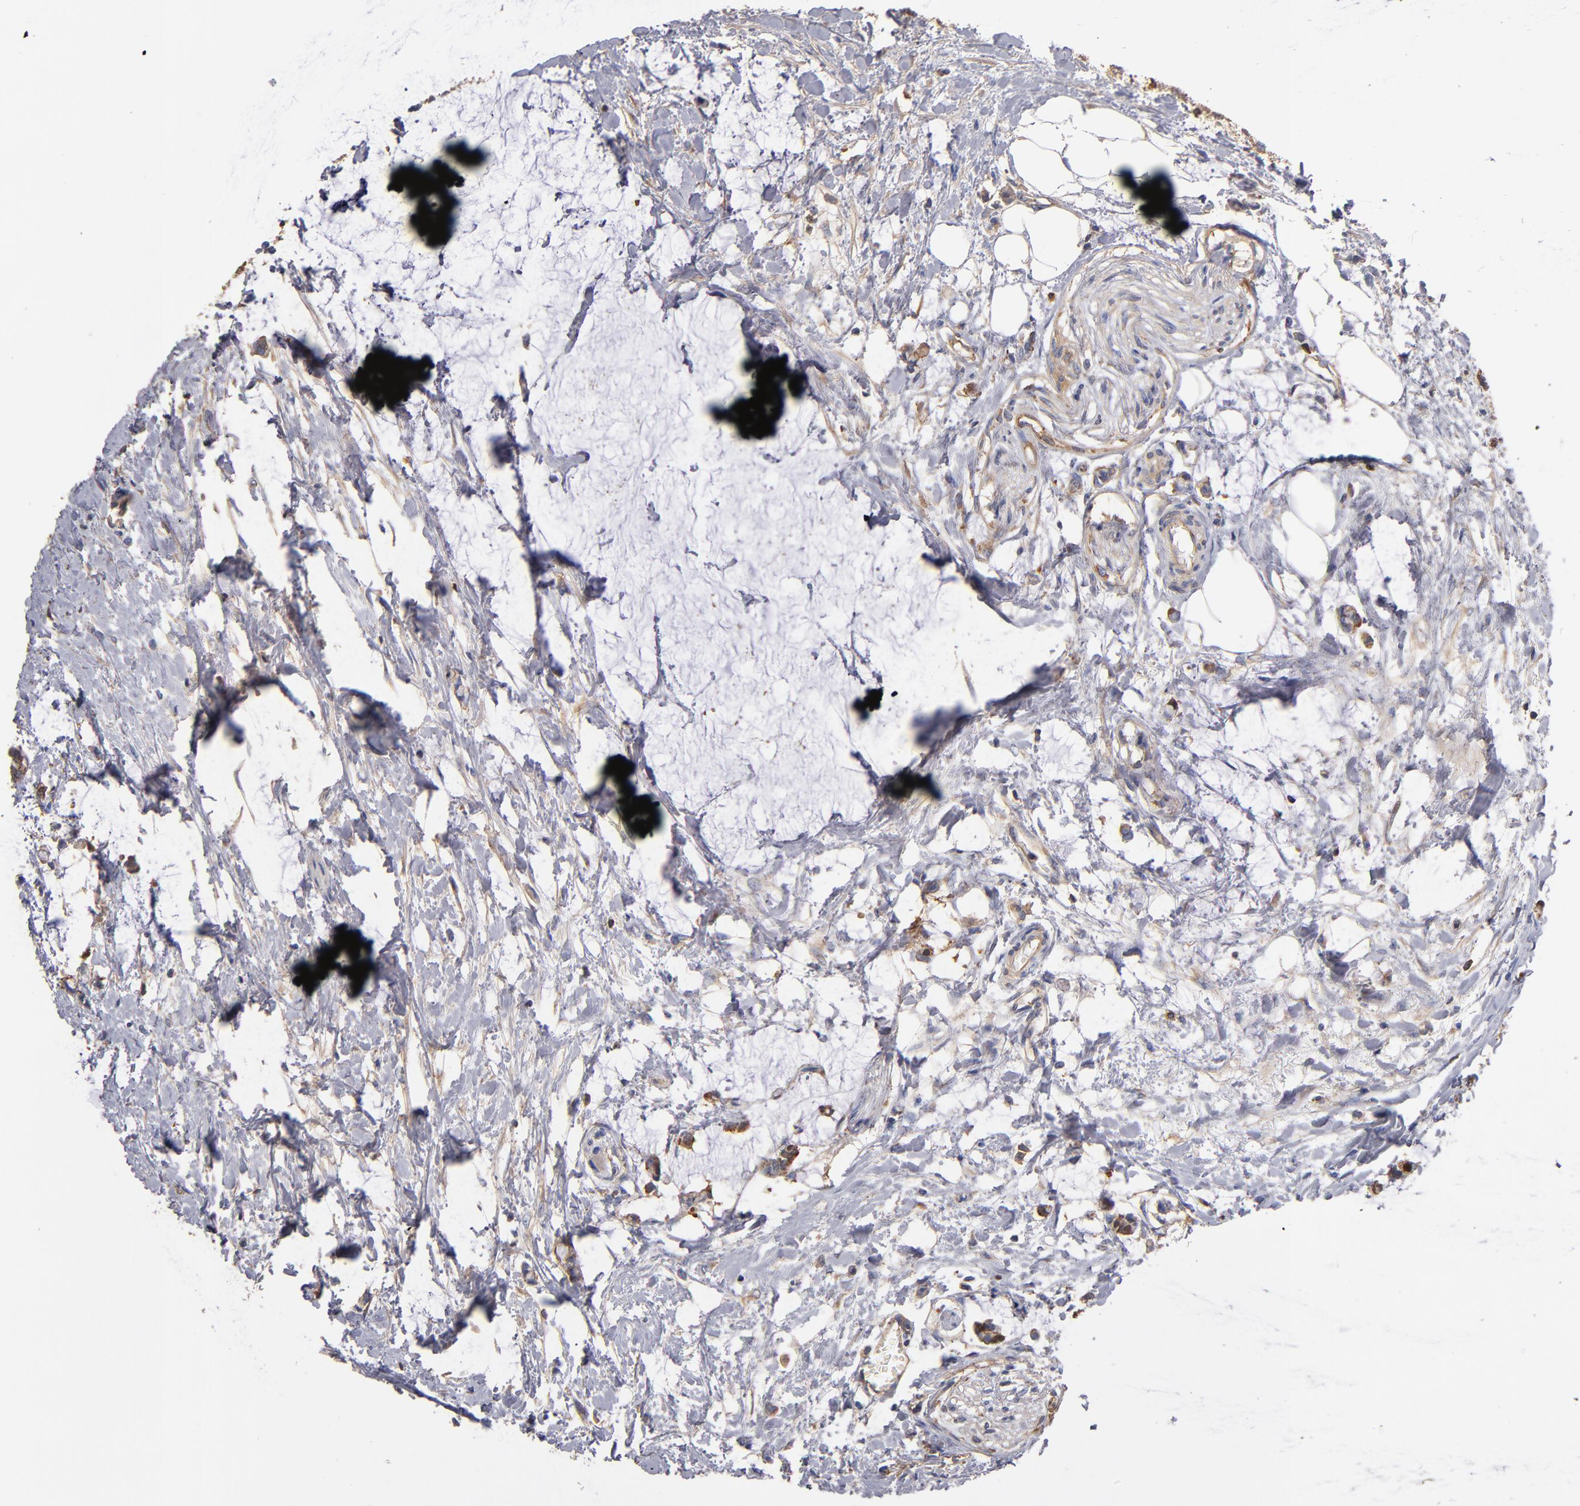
{"staining": {"intensity": "weak", "quantity": "25%-75%", "location": "cytoplasmic/membranous"}, "tissue": "colorectal cancer", "cell_type": "Tumor cells", "image_type": "cancer", "snomed": [{"axis": "morphology", "description": "Normal tissue, NOS"}, {"axis": "morphology", "description": "Adenocarcinoma, NOS"}, {"axis": "topography", "description": "Colon"}, {"axis": "topography", "description": "Peripheral nerve tissue"}], "caption": "Immunohistochemical staining of human colorectal cancer demonstrates low levels of weak cytoplasmic/membranous staining in approximately 25%-75% of tumor cells. (Brightfield microscopy of DAB IHC at high magnification).", "gene": "ESYT2", "patient": {"sex": "male", "age": 14}}